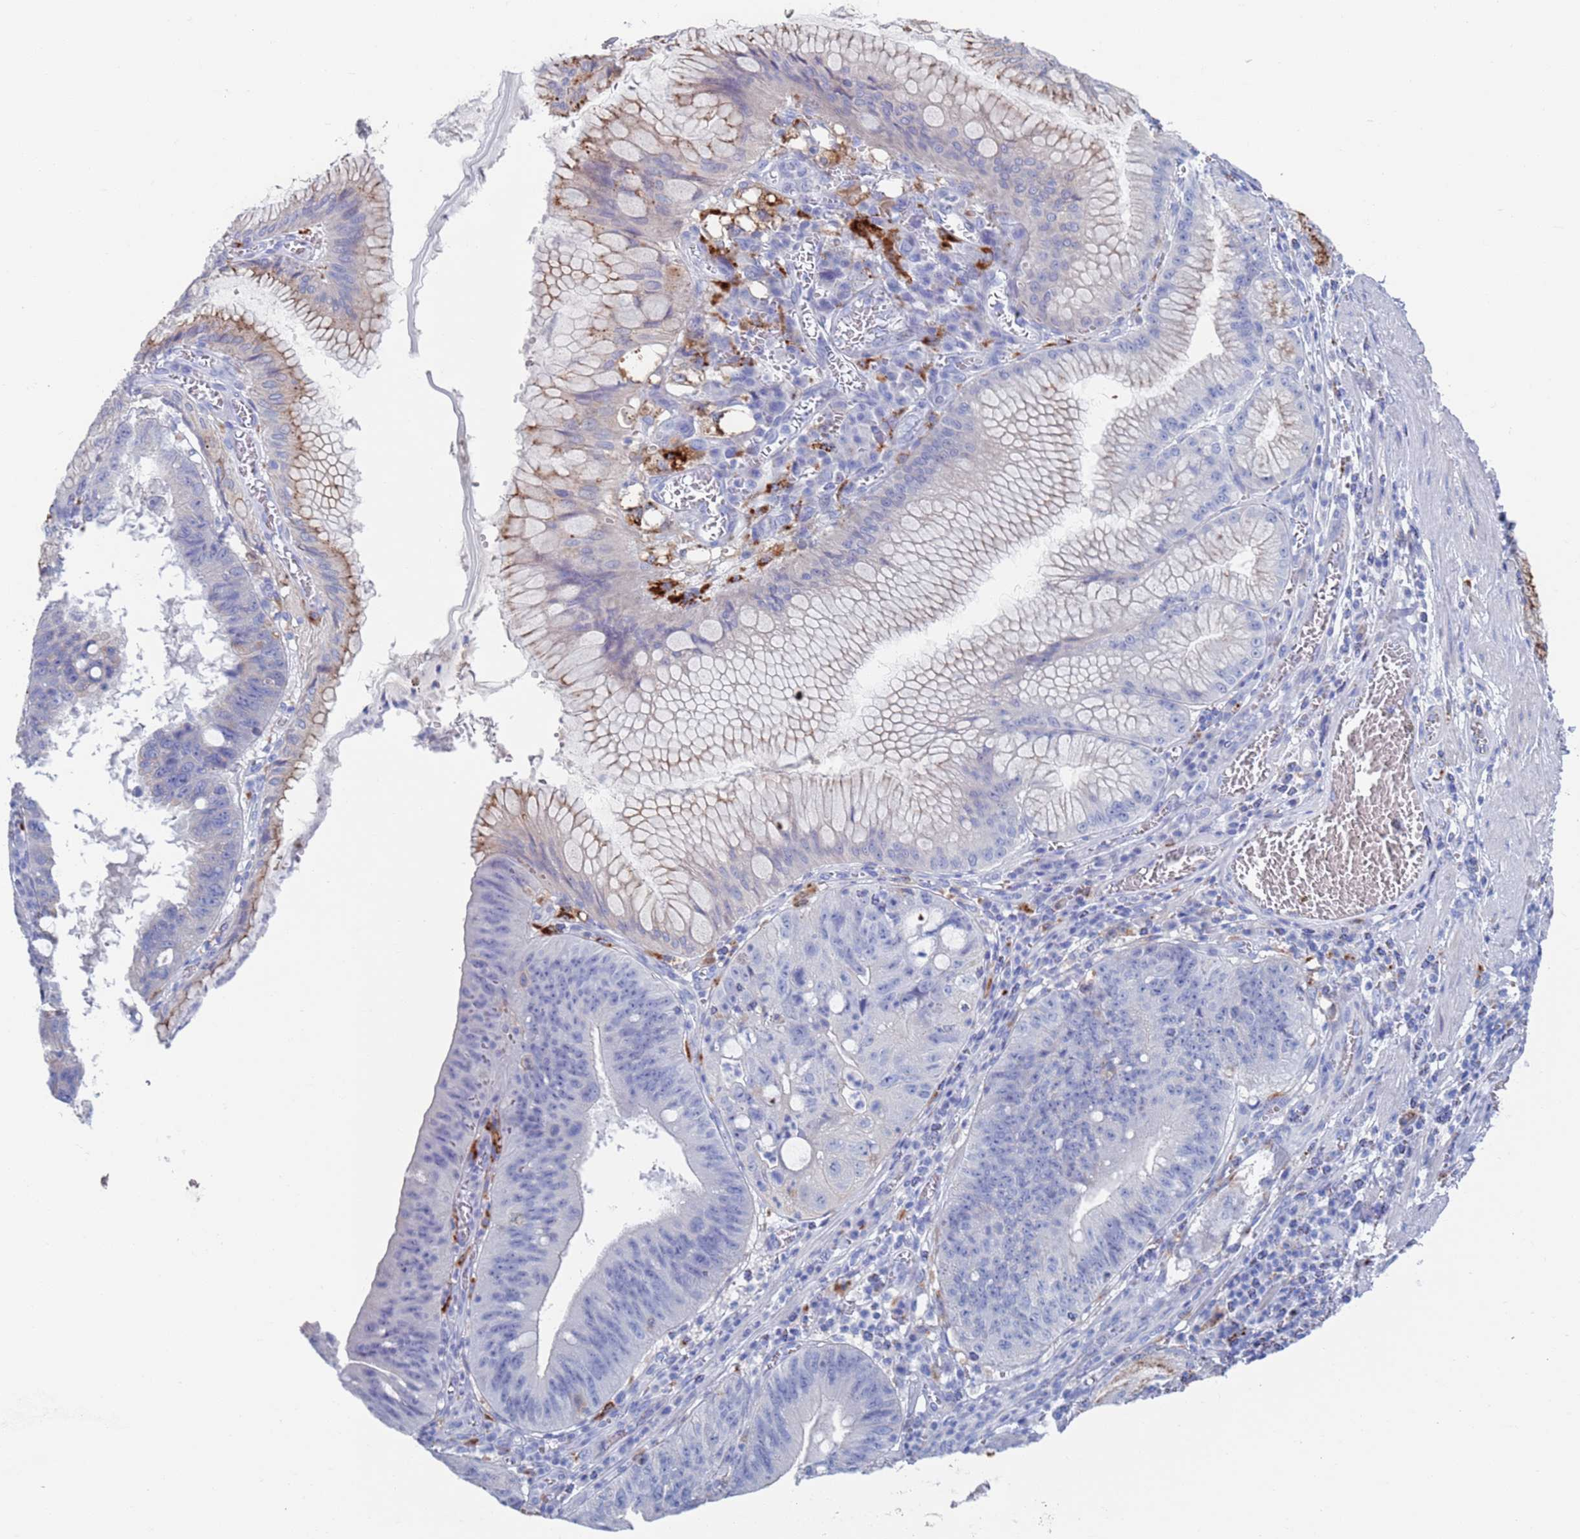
{"staining": {"intensity": "negative", "quantity": "none", "location": "none"}, "tissue": "stomach cancer", "cell_type": "Tumor cells", "image_type": "cancer", "snomed": [{"axis": "morphology", "description": "Adenocarcinoma, NOS"}, {"axis": "topography", "description": "Stomach"}], "caption": "Micrograph shows no significant protein staining in tumor cells of stomach cancer. The staining was performed using DAB to visualize the protein expression in brown, while the nuclei were stained in blue with hematoxylin (Magnification: 20x).", "gene": "FUCA1", "patient": {"sex": "male", "age": 59}}